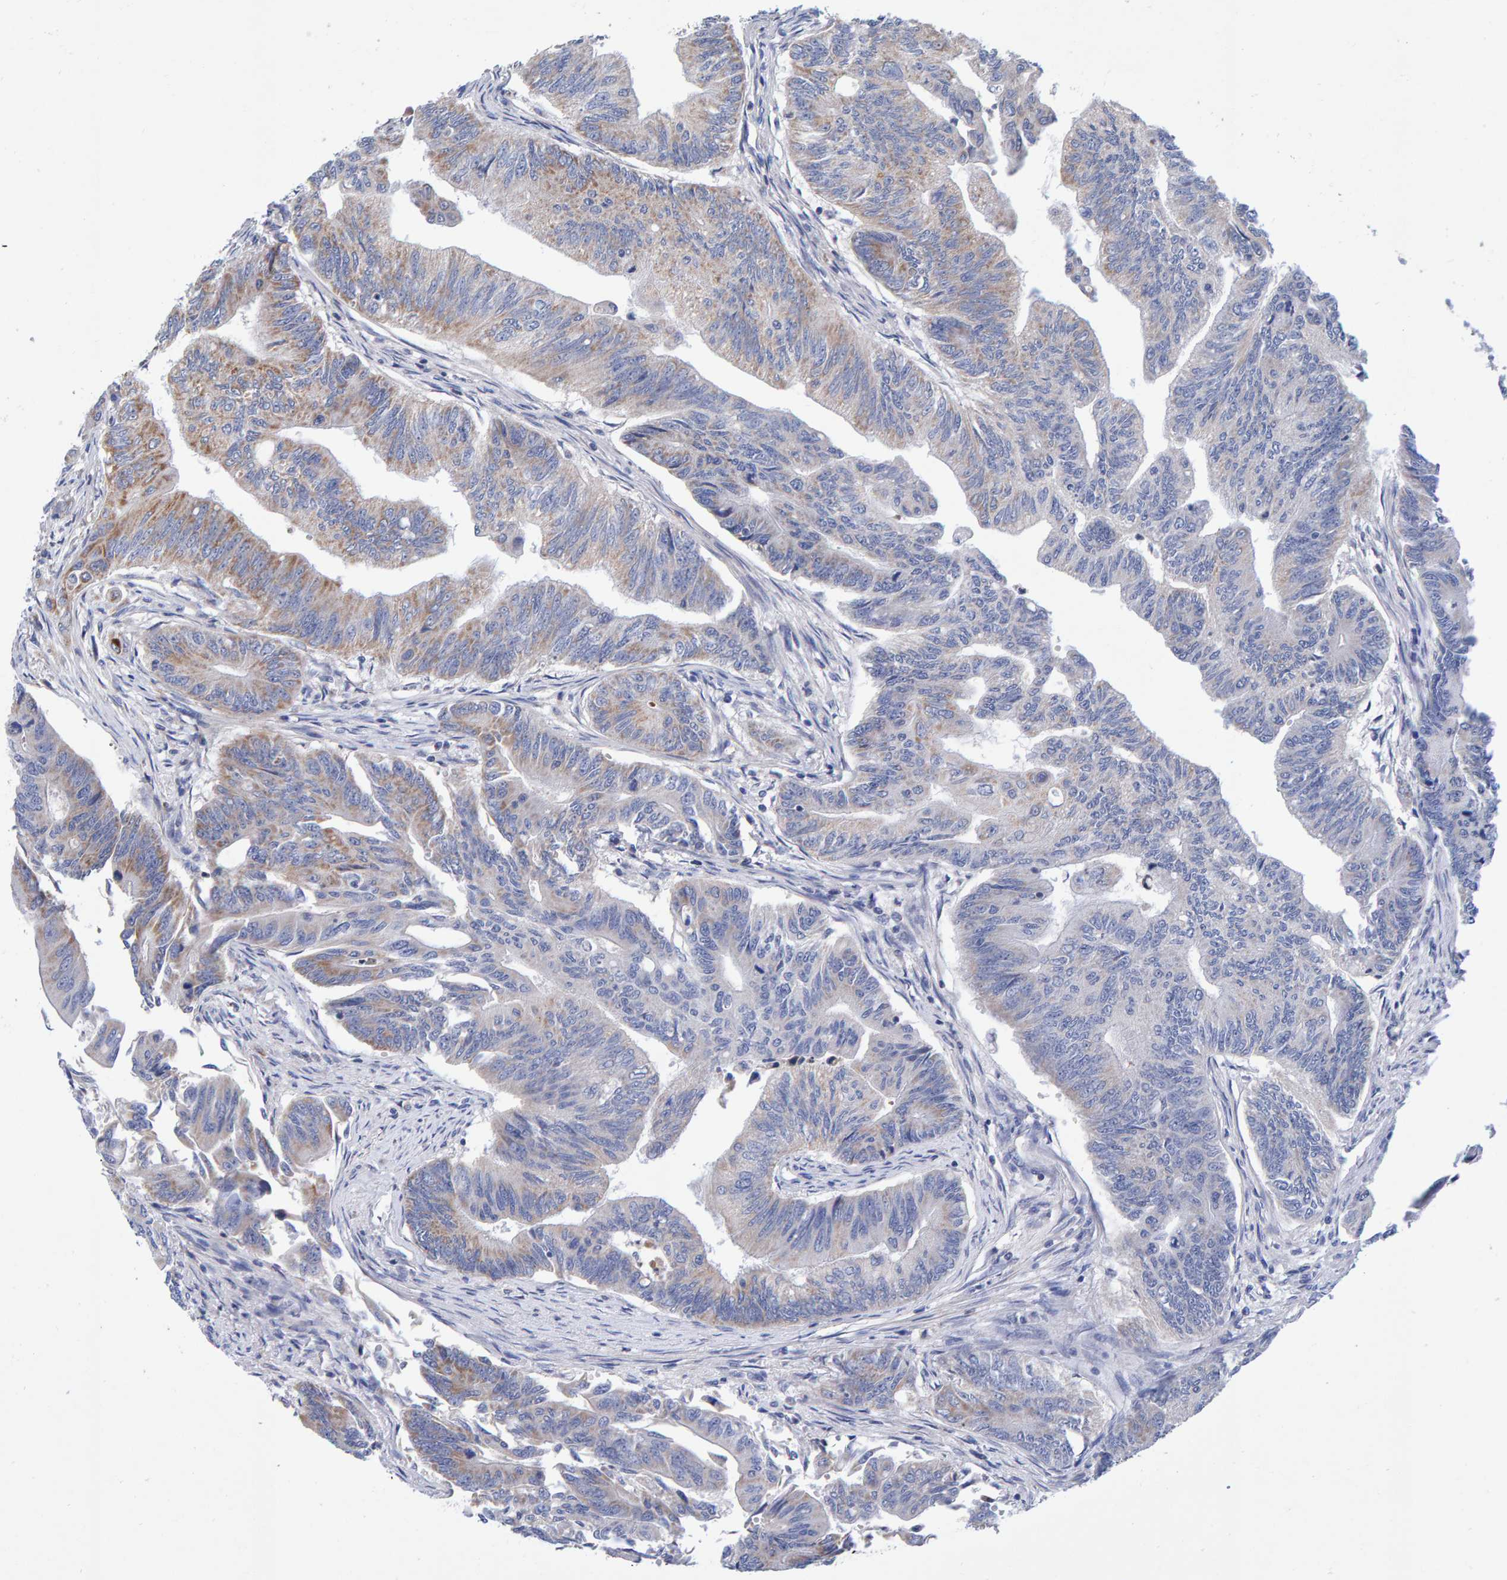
{"staining": {"intensity": "moderate", "quantity": "<25%", "location": "cytoplasmic/membranous"}, "tissue": "colorectal cancer", "cell_type": "Tumor cells", "image_type": "cancer", "snomed": [{"axis": "morphology", "description": "Adenoma, NOS"}, {"axis": "morphology", "description": "Adenocarcinoma, NOS"}, {"axis": "topography", "description": "Colon"}], "caption": "Immunohistochemistry staining of colorectal adenoma, which demonstrates low levels of moderate cytoplasmic/membranous expression in about <25% of tumor cells indicating moderate cytoplasmic/membranous protein positivity. The staining was performed using DAB (brown) for protein detection and nuclei were counterstained in hematoxylin (blue).", "gene": "EFR3A", "patient": {"sex": "male", "age": 79}}